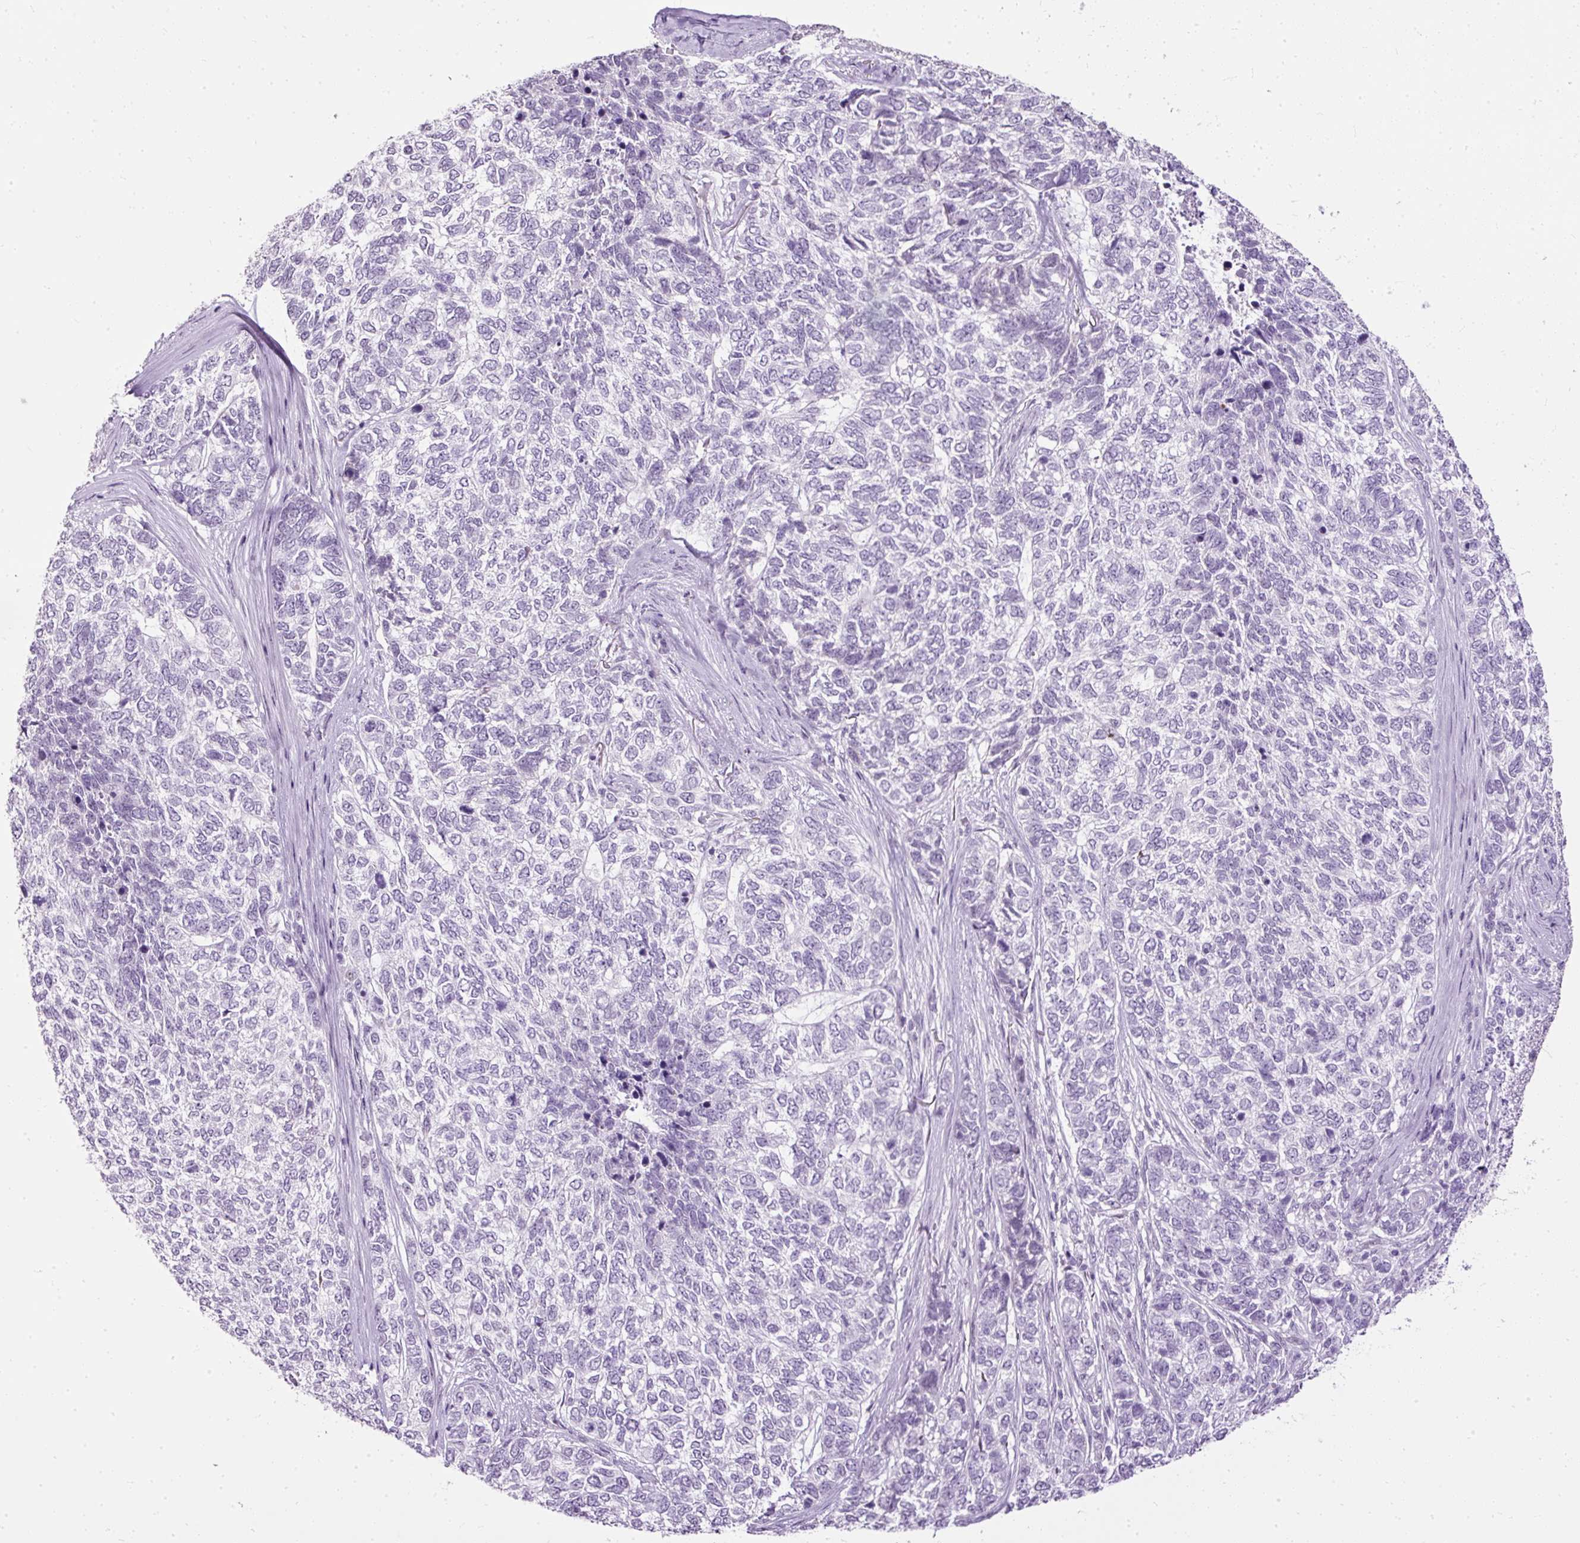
{"staining": {"intensity": "negative", "quantity": "none", "location": "none"}, "tissue": "skin cancer", "cell_type": "Tumor cells", "image_type": "cancer", "snomed": [{"axis": "morphology", "description": "Basal cell carcinoma"}, {"axis": "topography", "description": "Skin"}], "caption": "An IHC image of skin cancer is shown. There is no staining in tumor cells of skin cancer. Nuclei are stained in blue.", "gene": "PDE6B", "patient": {"sex": "female", "age": 65}}